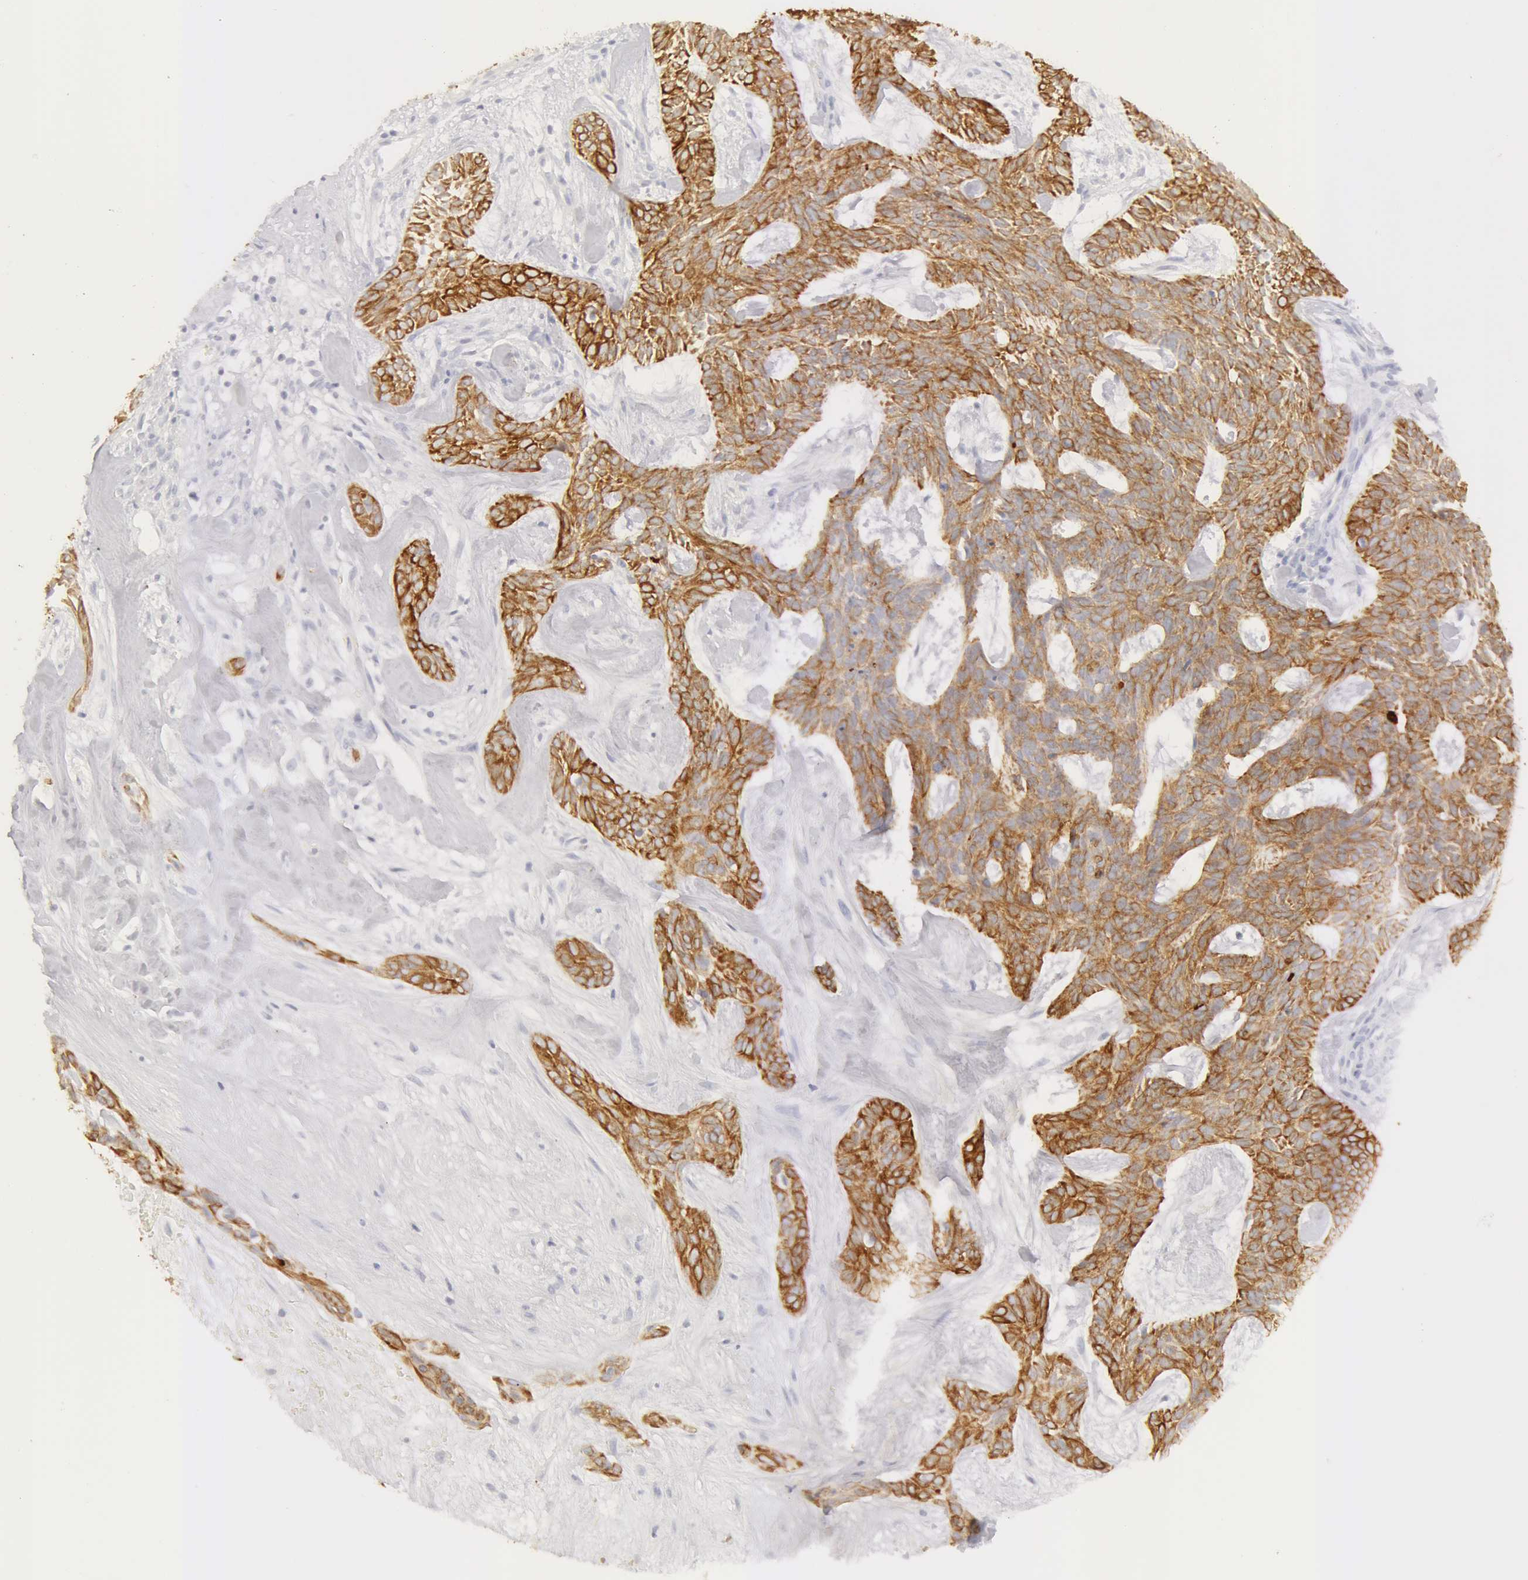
{"staining": {"intensity": "moderate", "quantity": ">75%", "location": "cytoplasmic/membranous"}, "tissue": "skin cancer", "cell_type": "Tumor cells", "image_type": "cancer", "snomed": [{"axis": "morphology", "description": "Basal cell carcinoma"}, {"axis": "topography", "description": "Skin"}], "caption": "Immunohistochemistry (IHC) of basal cell carcinoma (skin) displays medium levels of moderate cytoplasmic/membranous staining in about >75% of tumor cells. (brown staining indicates protein expression, while blue staining denotes nuclei).", "gene": "KRT8", "patient": {"sex": "male", "age": 75}}